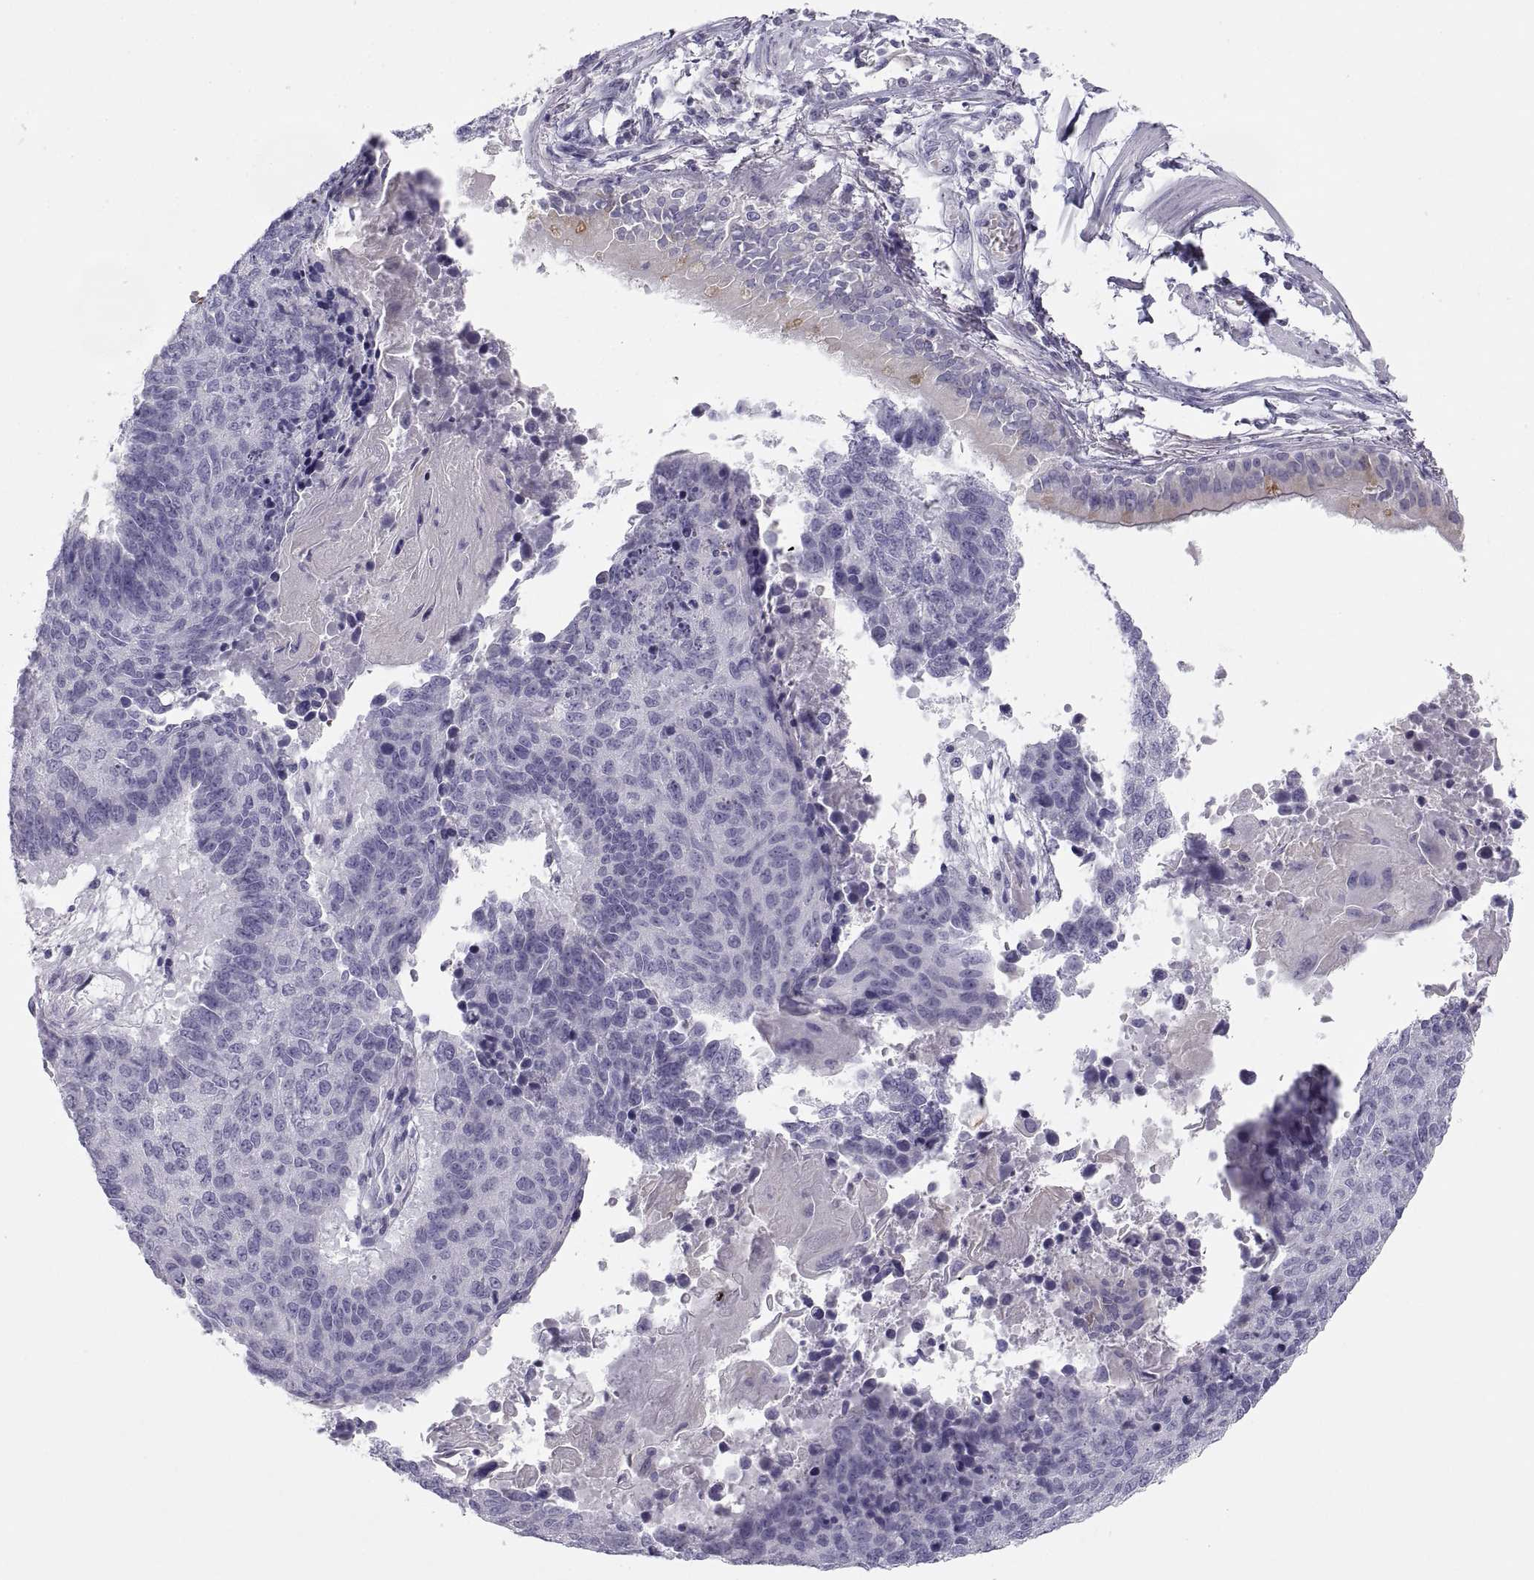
{"staining": {"intensity": "negative", "quantity": "none", "location": "none"}, "tissue": "lung cancer", "cell_type": "Tumor cells", "image_type": "cancer", "snomed": [{"axis": "morphology", "description": "Squamous cell carcinoma, NOS"}, {"axis": "topography", "description": "Lung"}], "caption": "The immunohistochemistry photomicrograph has no significant positivity in tumor cells of lung cancer (squamous cell carcinoma) tissue.", "gene": "MAGEB2", "patient": {"sex": "male", "age": 73}}